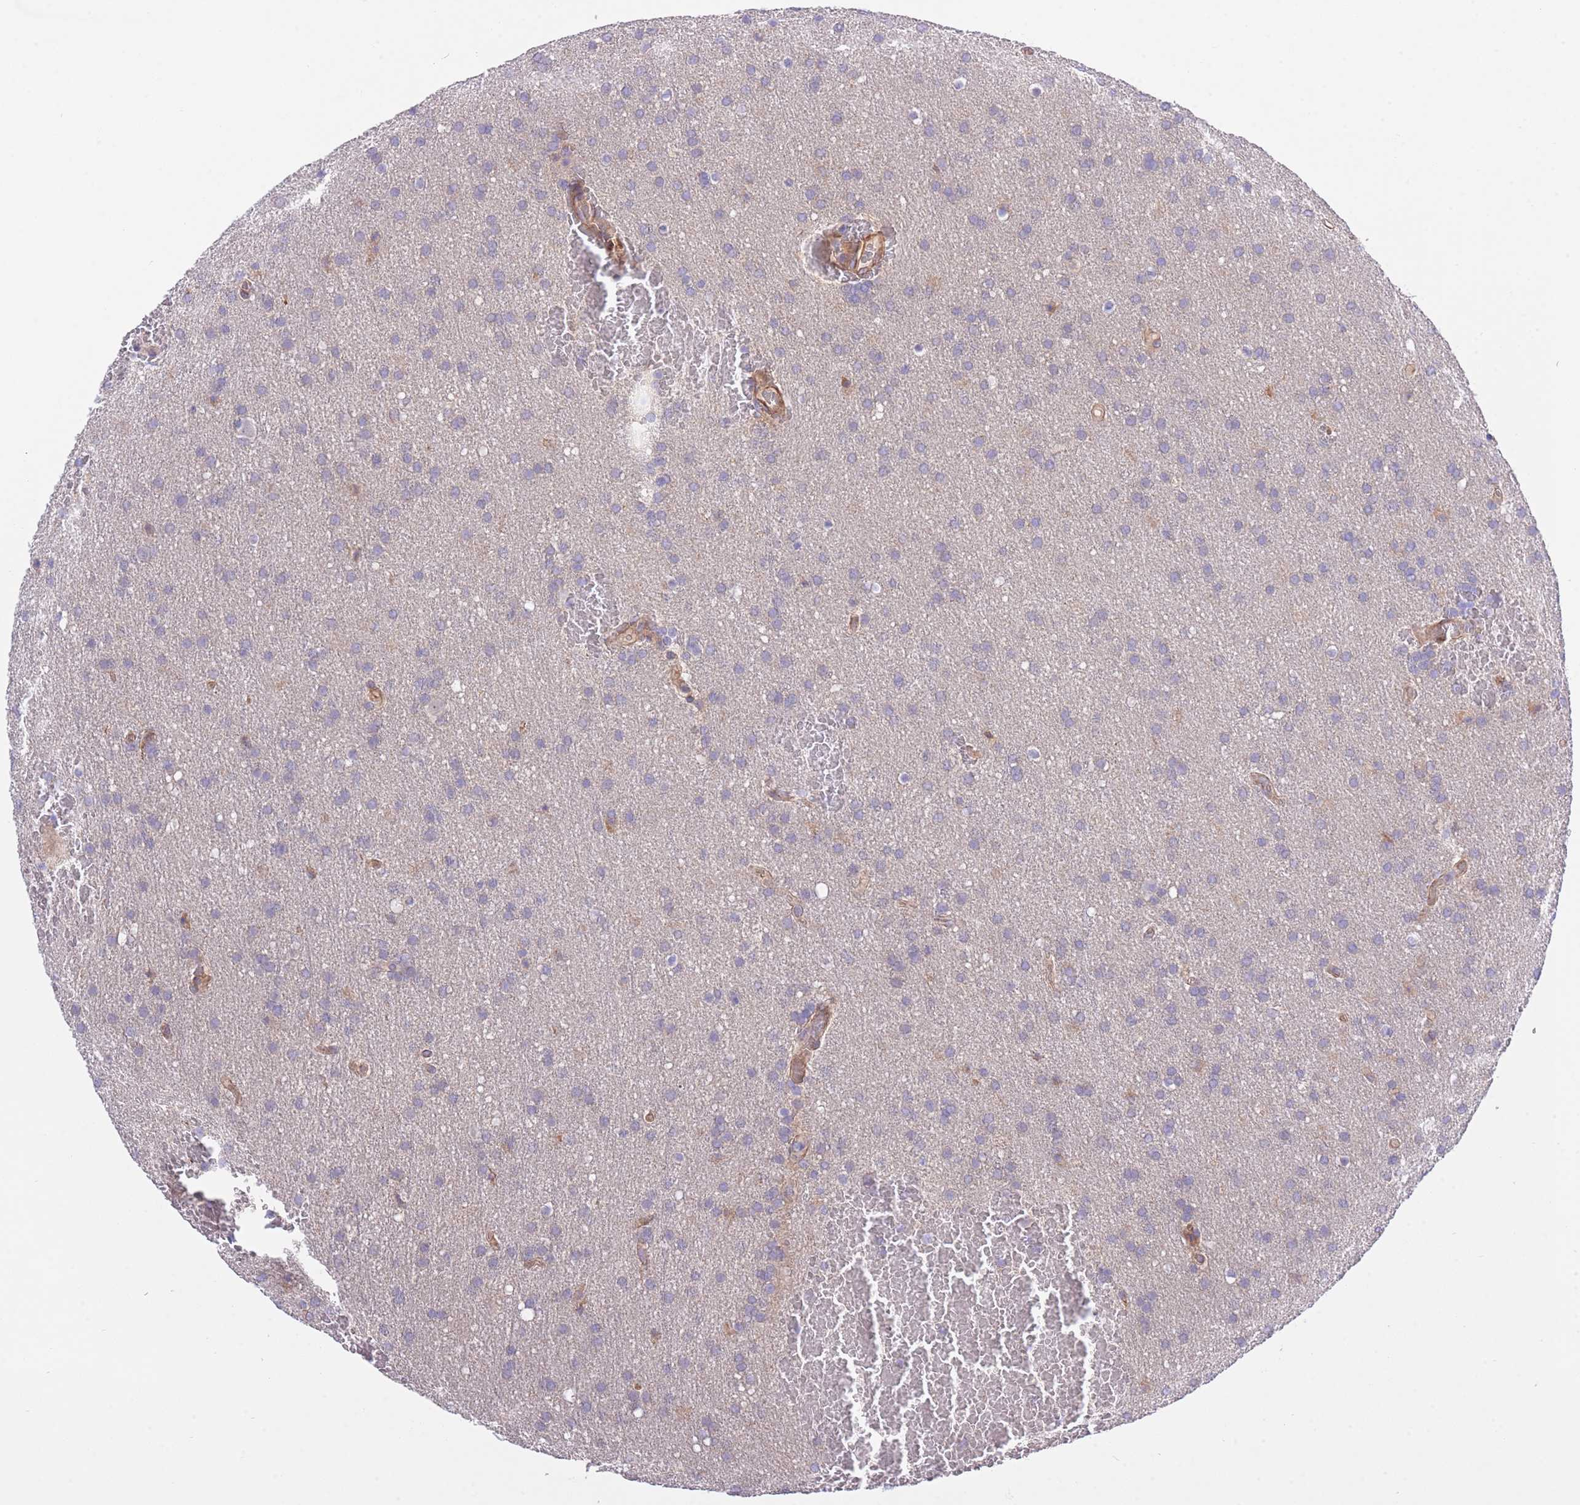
{"staining": {"intensity": "negative", "quantity": "none", "location": "none"}, "tissue": "glioma", "cell_type": "Tumor cells", "image_type": "cancer", "snomed": [{"axis": "morphology", "description": "Glioma, malignant, Low grade"}, {"axis": "topography", "description": "Brain"}], "caption": "This is an immunohistochemistry (IHC) histopathology image of human glioma. There is no staining in tumor cells.", "gene": "CHAC1", "patient": {"sex": "female", "age": 32}}